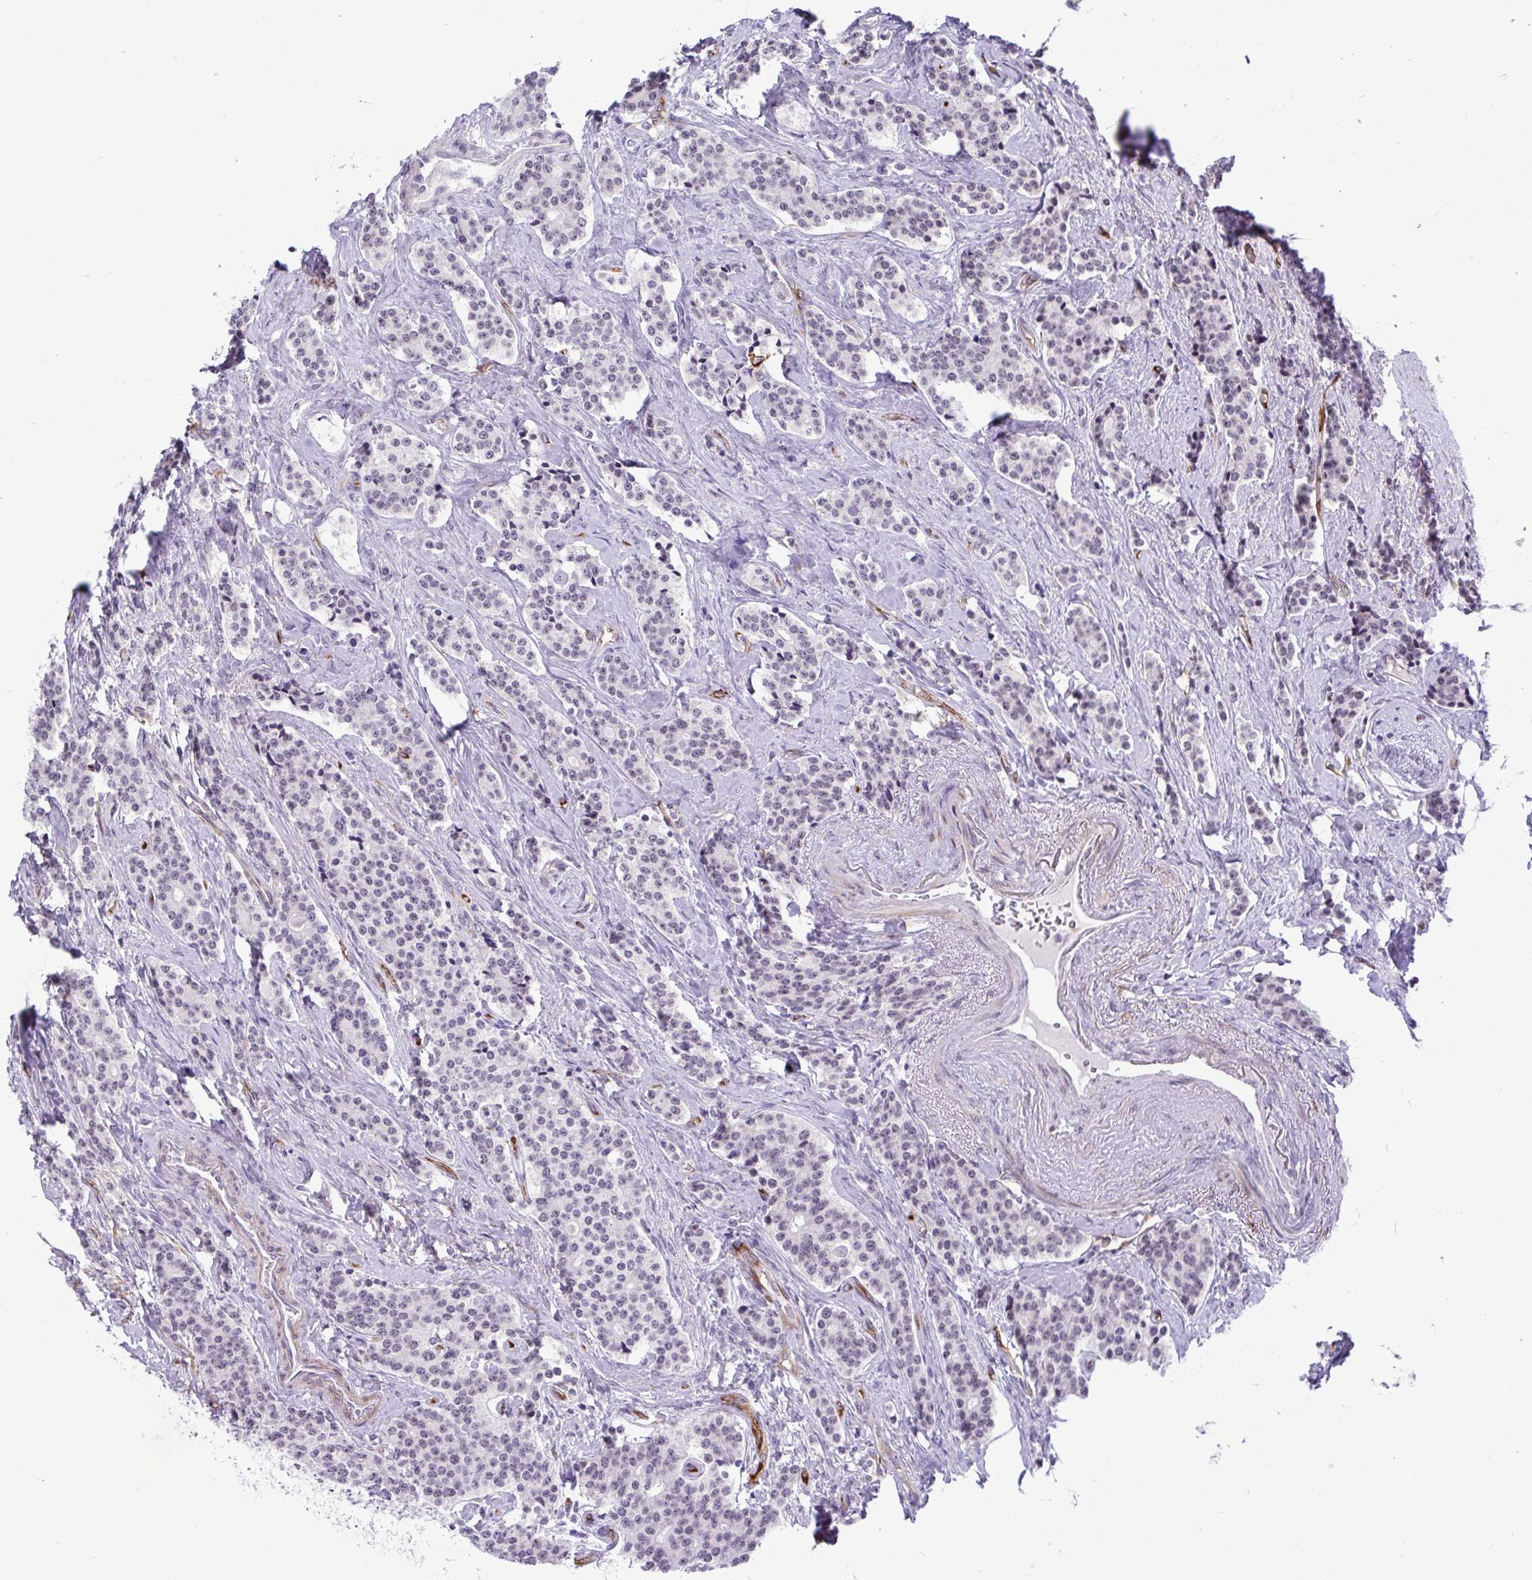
{"staining": {"intensity": "negative", "quantity": "none", "location": "none"}, "tissue": "carcinoid", "cell_type": "Tumor cells", "image_type": "cancer", "snomed": [{"axis": "morphology", "description": "Carcinoid, malignant, NOS"}, {"axis": "topography", "description": "Small intestine"}], "caption": "Immunohistochemistry (IHC) image of neoplastic tissue: carcinoid stained with DAB (3,3'-diaminobenzidine) shows no significant protein staining in tumor cells.", "gene": "EML1", "patient": {"sex": "female", "age": 73}}